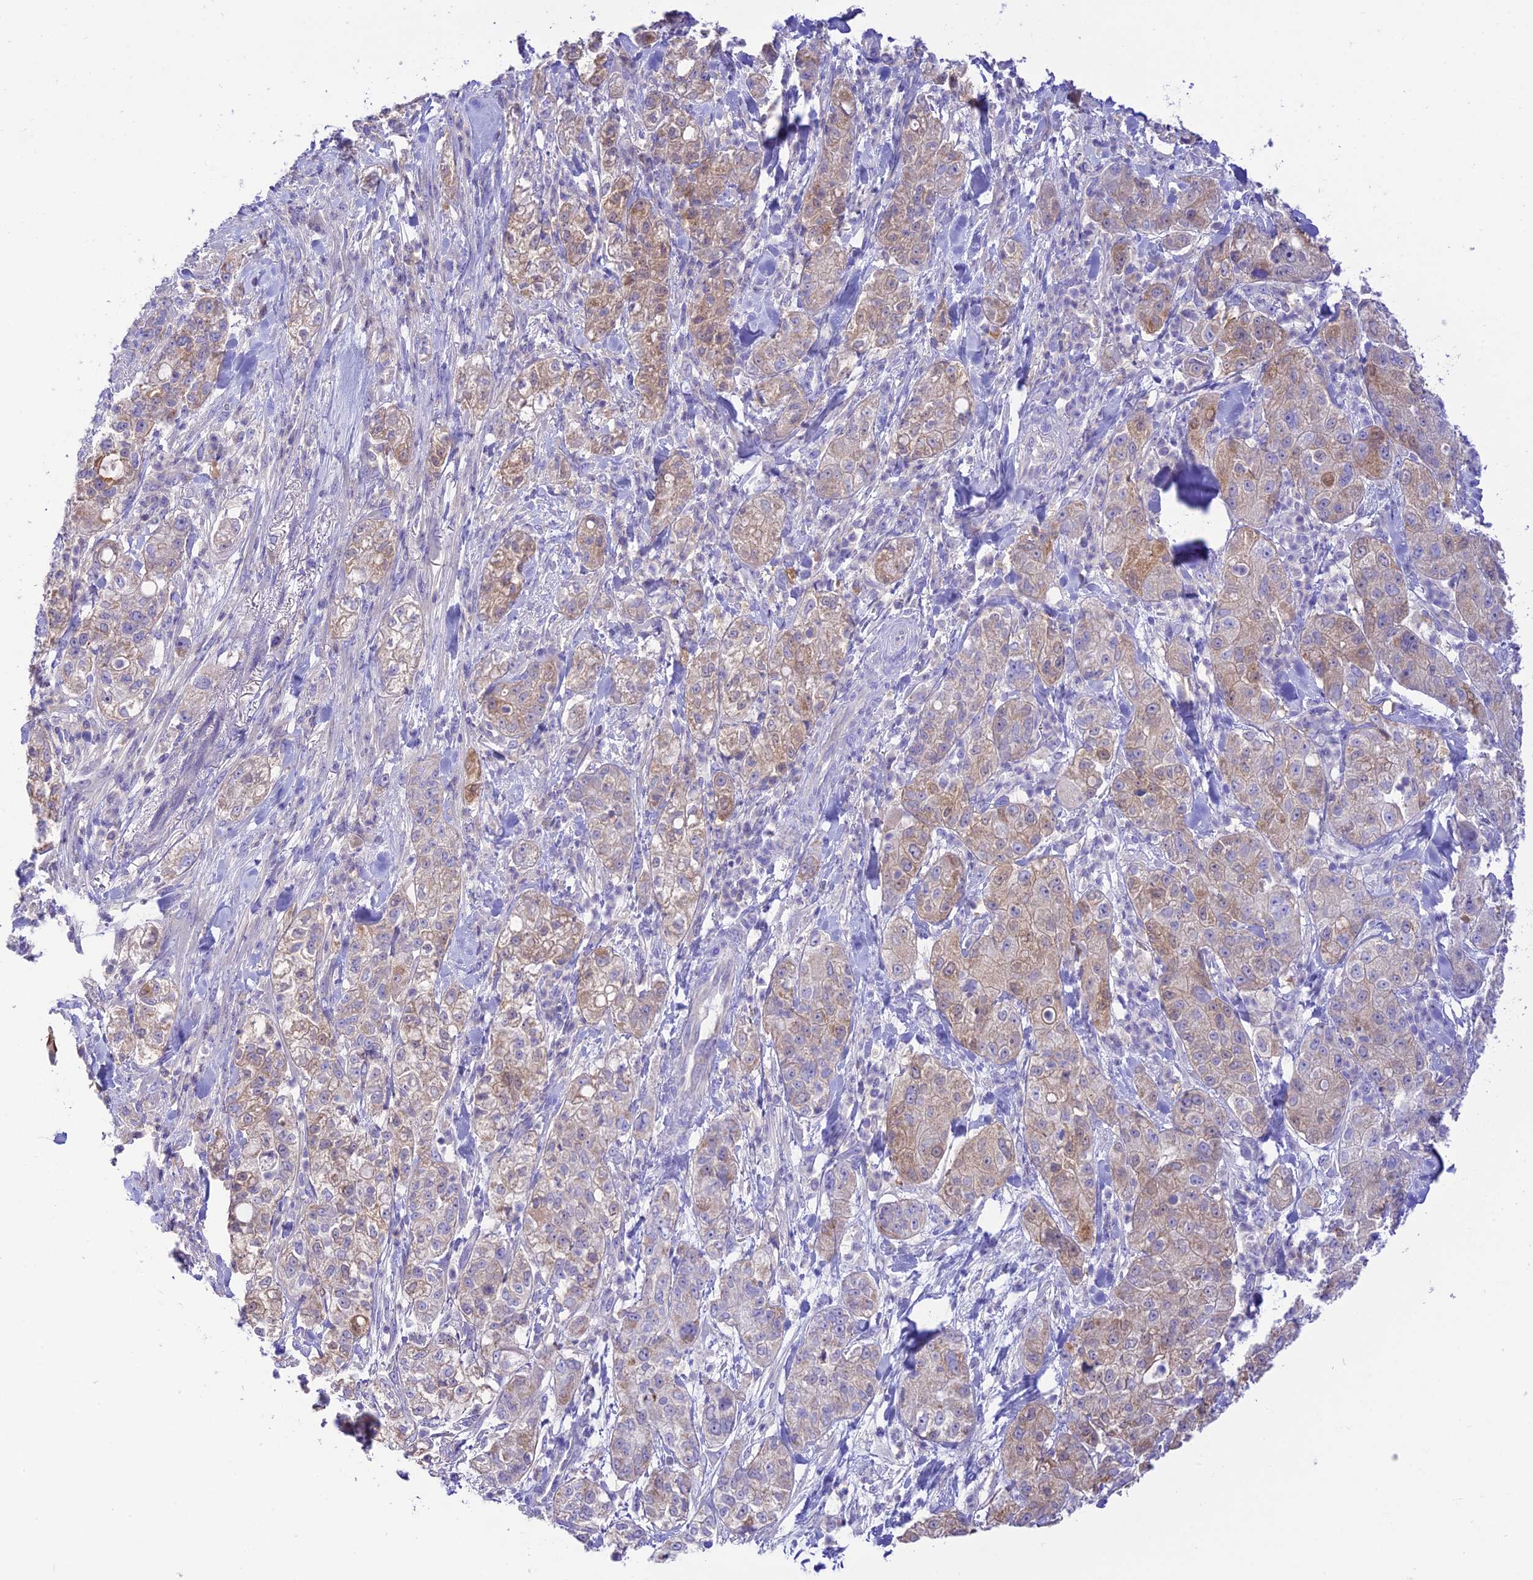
{"staining": {"intensity": "weak", "quantity": "25%-75%", "location": "cytoplasmic/membranous"}, "tissue": "pancreatic cancer", "cell_type": "Tumor cells", "image_type": "cancer", "snomed": [{"axis": "morphology", "description": "Adenocarcinoma, NOS"}, {"axis": "topography", "description": "Pancreas"}], "caption": "Protein expression analysis of pancreatic adenocarcinoma exhibits weak cytoplasmic/membranous positivity in about 25%-75% of tumor cells.", "gene": "NLRP9", "patient": {"sex": "female", "age": 78}}